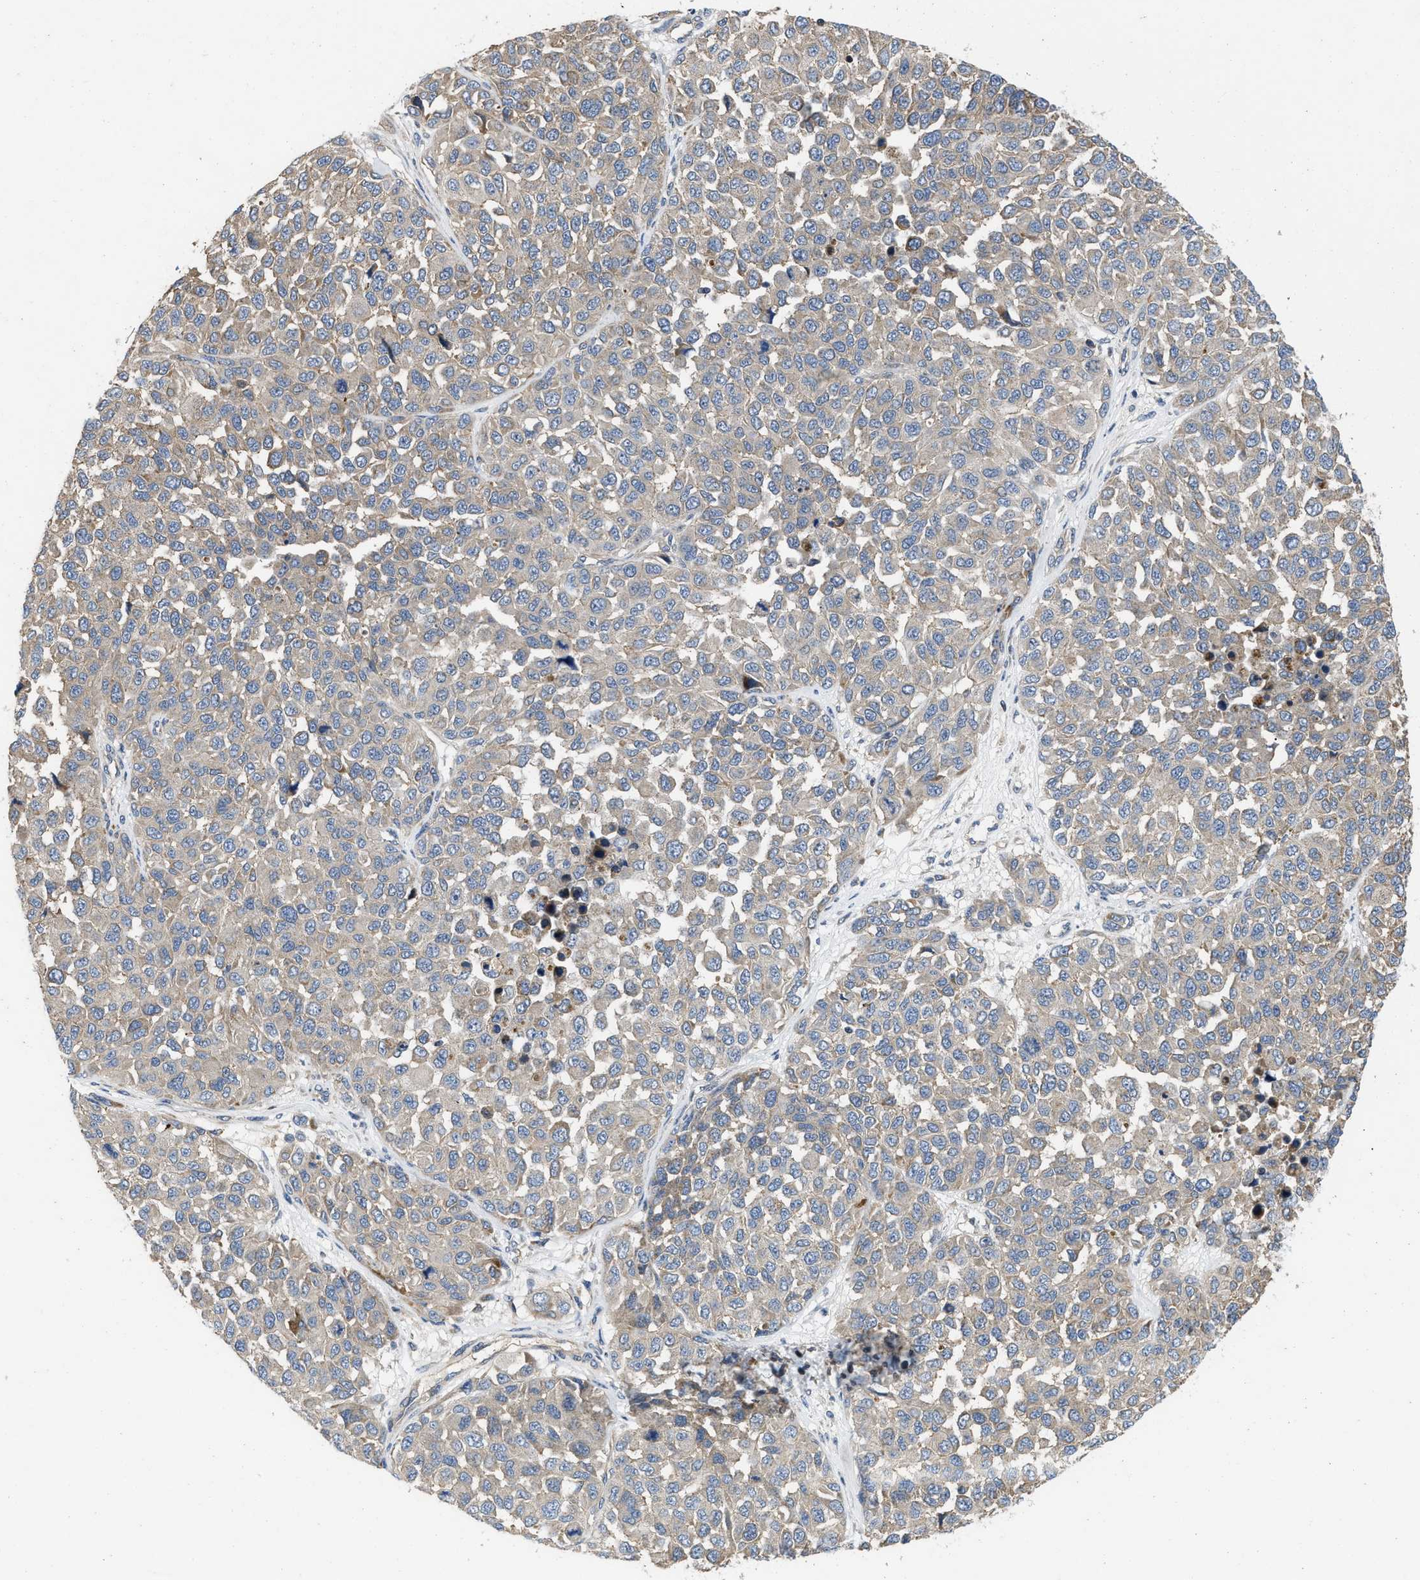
{"staining": {"intensity": "negative", "quantity": "none", "location": "none"}, "tissue": "melanoma", "cell_type": "Tumor cells", "image_type": "cancer", "snomed": [{"axis": "morphology", "description": "Malignant melanoma, NOS"}, {"axis": "topography", "description": "Skin"}], "caption": "Melanoma was stained to show a protein in brown. There is no significant expression in tumor cells.", "gene": "PRDM14", "patient": {"sex": "male", "age": 62}}